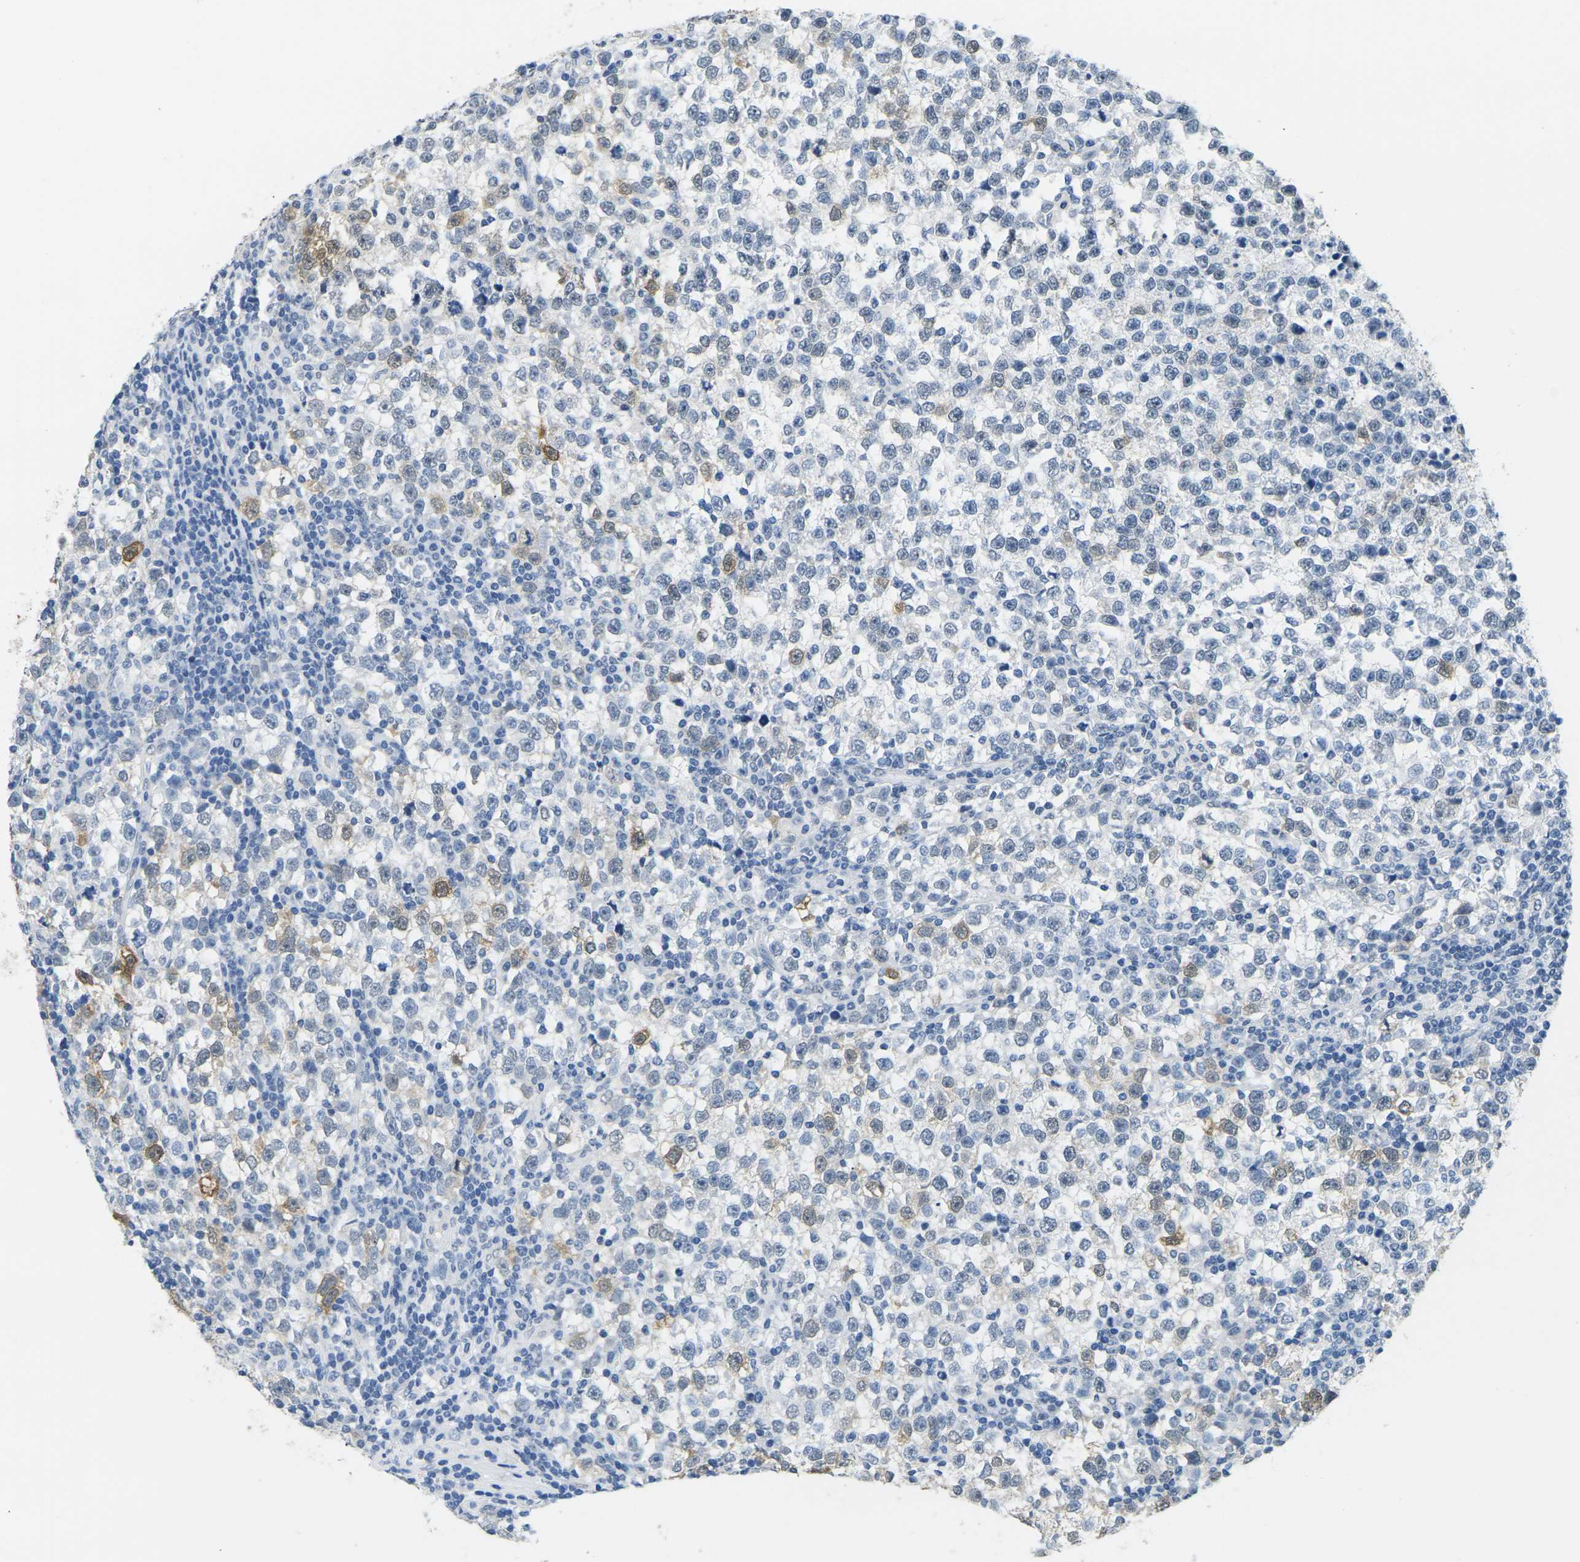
{"staining": {"intensity": "moderate", "quantity": "<25%", "location": "cytoplasmic/membranous"}, "tissue": "testis cancer", "cell_type": "Tumor cells", "image_type": "cancer", "snomed": [{"axis": "morphology", "description": "Seminoma, NOS"}, {"axis": "topography", "description": "Testis"}], "caption": "Human testis seminoma stained with a brown dye reveals moderate cytoplasmic/membranous positive staining in about <25% of tumor cells.", "gene": "CTAG1A", "patient": {"sex": "male", "age": 43}}